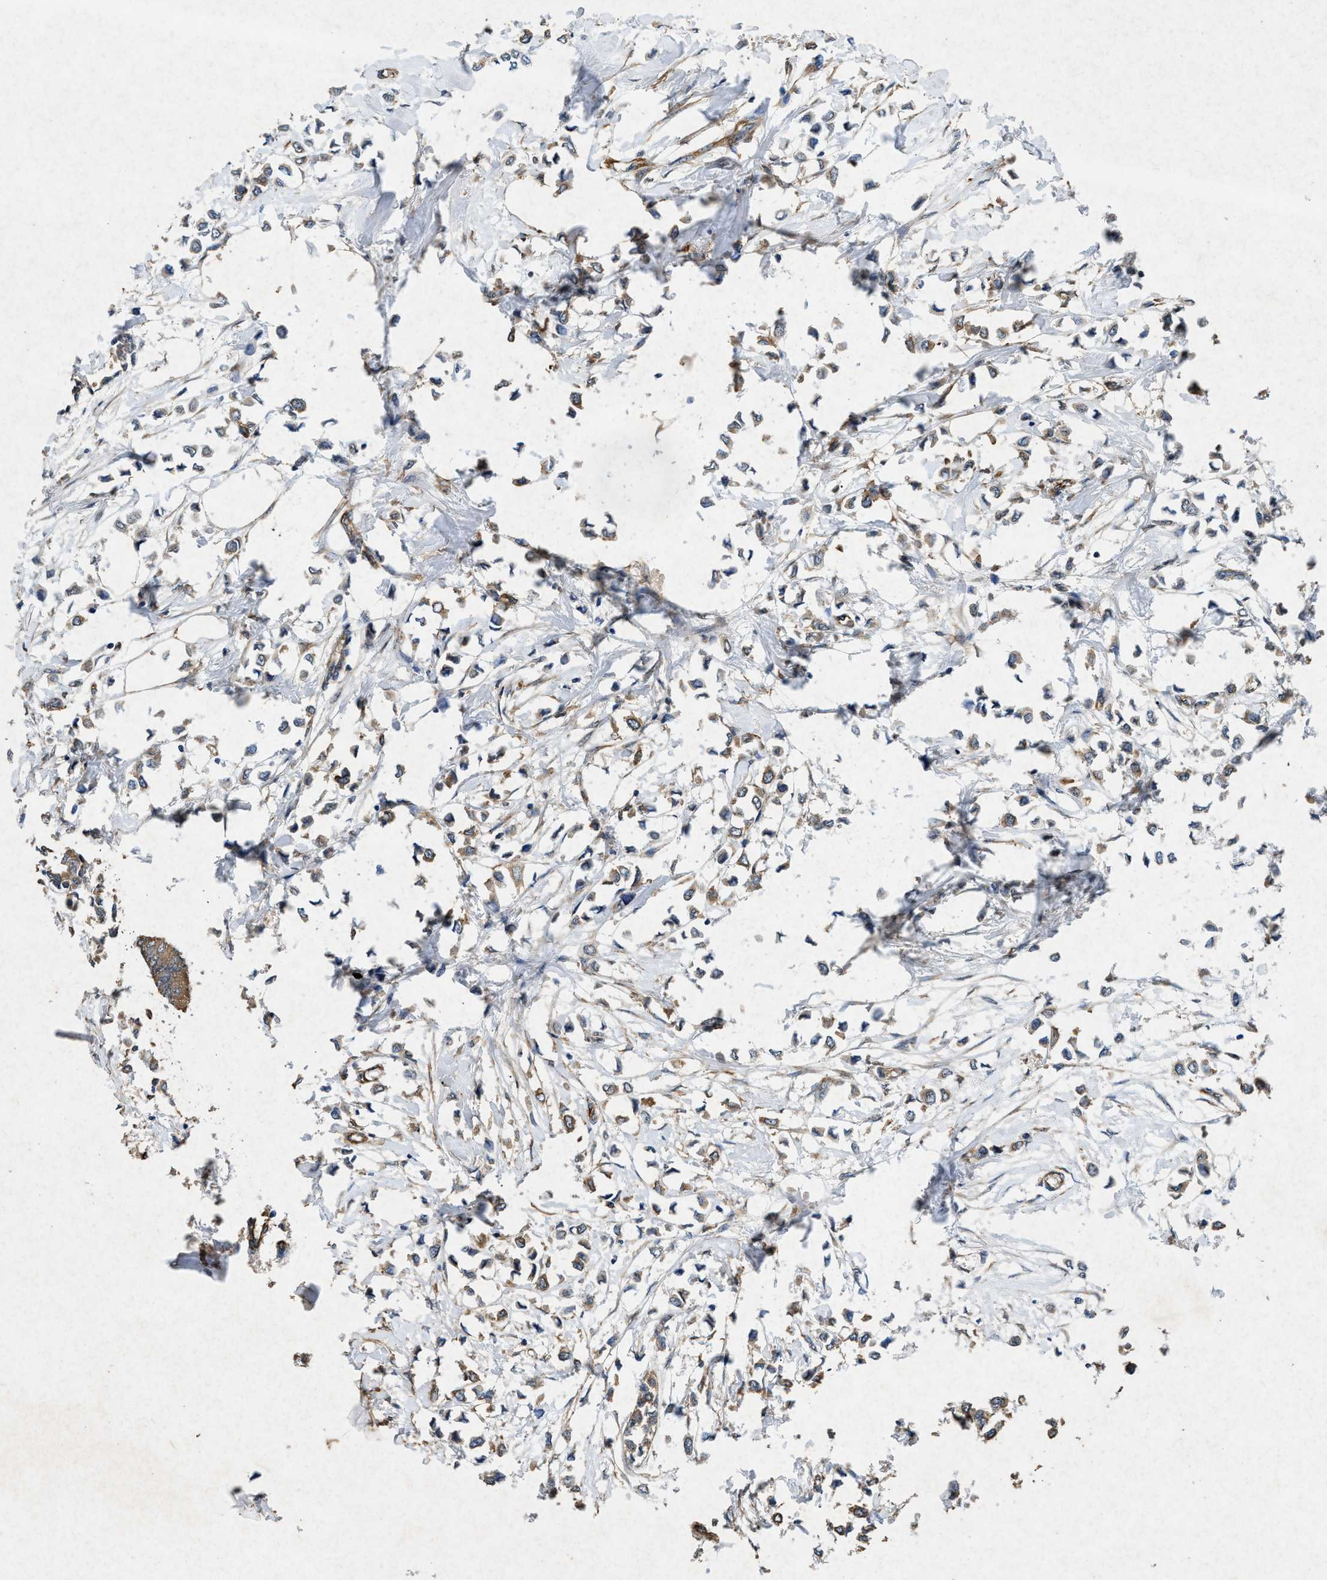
{"staining": {"intensity": "moderate", "quantity": ">75%", "location": "cytoplasmic/membranous"}, "tissue": "breast cancer", "cell_type": "Tumor cells", "image_type": "cancer", "snomed": [{"axis": "morphology", "description": "Lobular carcinoma"}, {"axis": "topography", "description": "Breast"}], "caption": "Immunohistochemistry (IHC) micrograph of neoplastic tissue: breast cancer stained using IHC exhibits medium levels of moderate protein expression localized specifically in the cytoplasmic/membranous of tumor cells, appearing as a cytoplasmic/membranous brown color.", "gene": "CDK15", "patient": {"sex": "female", "age": 51}}